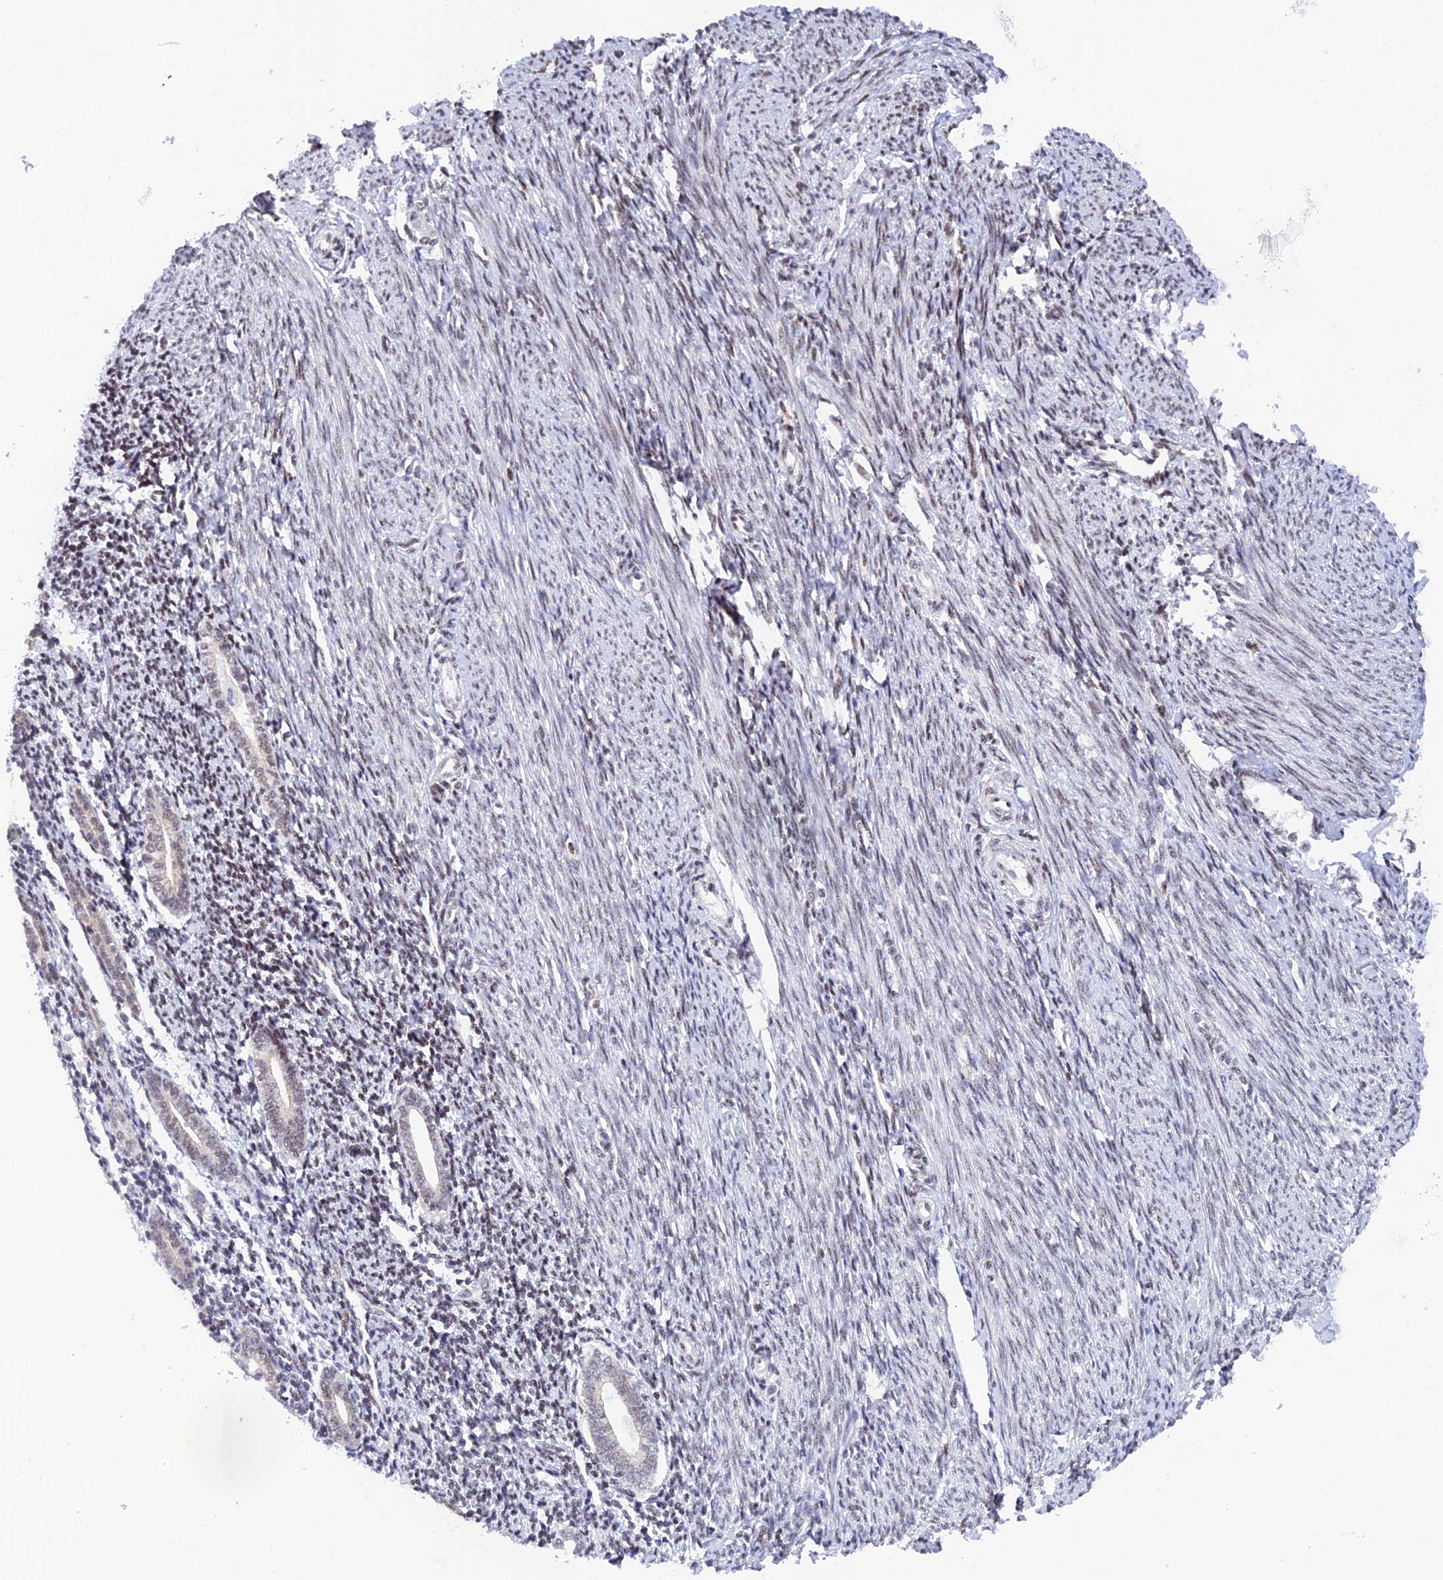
{"staining": {"intensity": "negative", "quantity": "none", "location": "none"}, "tissue": "endometrium", "cell_type": "Cells in endometrial stroma", "image_type": "normal", "snomed": [{"axis": "morphology", "description": "Normal tissue, NOS"}, {"axis": "topography", "description": "Endometrium"}], "caption": "Immunohistochemistry of unremarkable endometrium exhibits no expression in cells in endometrial stroma.", "gene": "THAP11", "patient": {"sex": "female", "age": 56}}